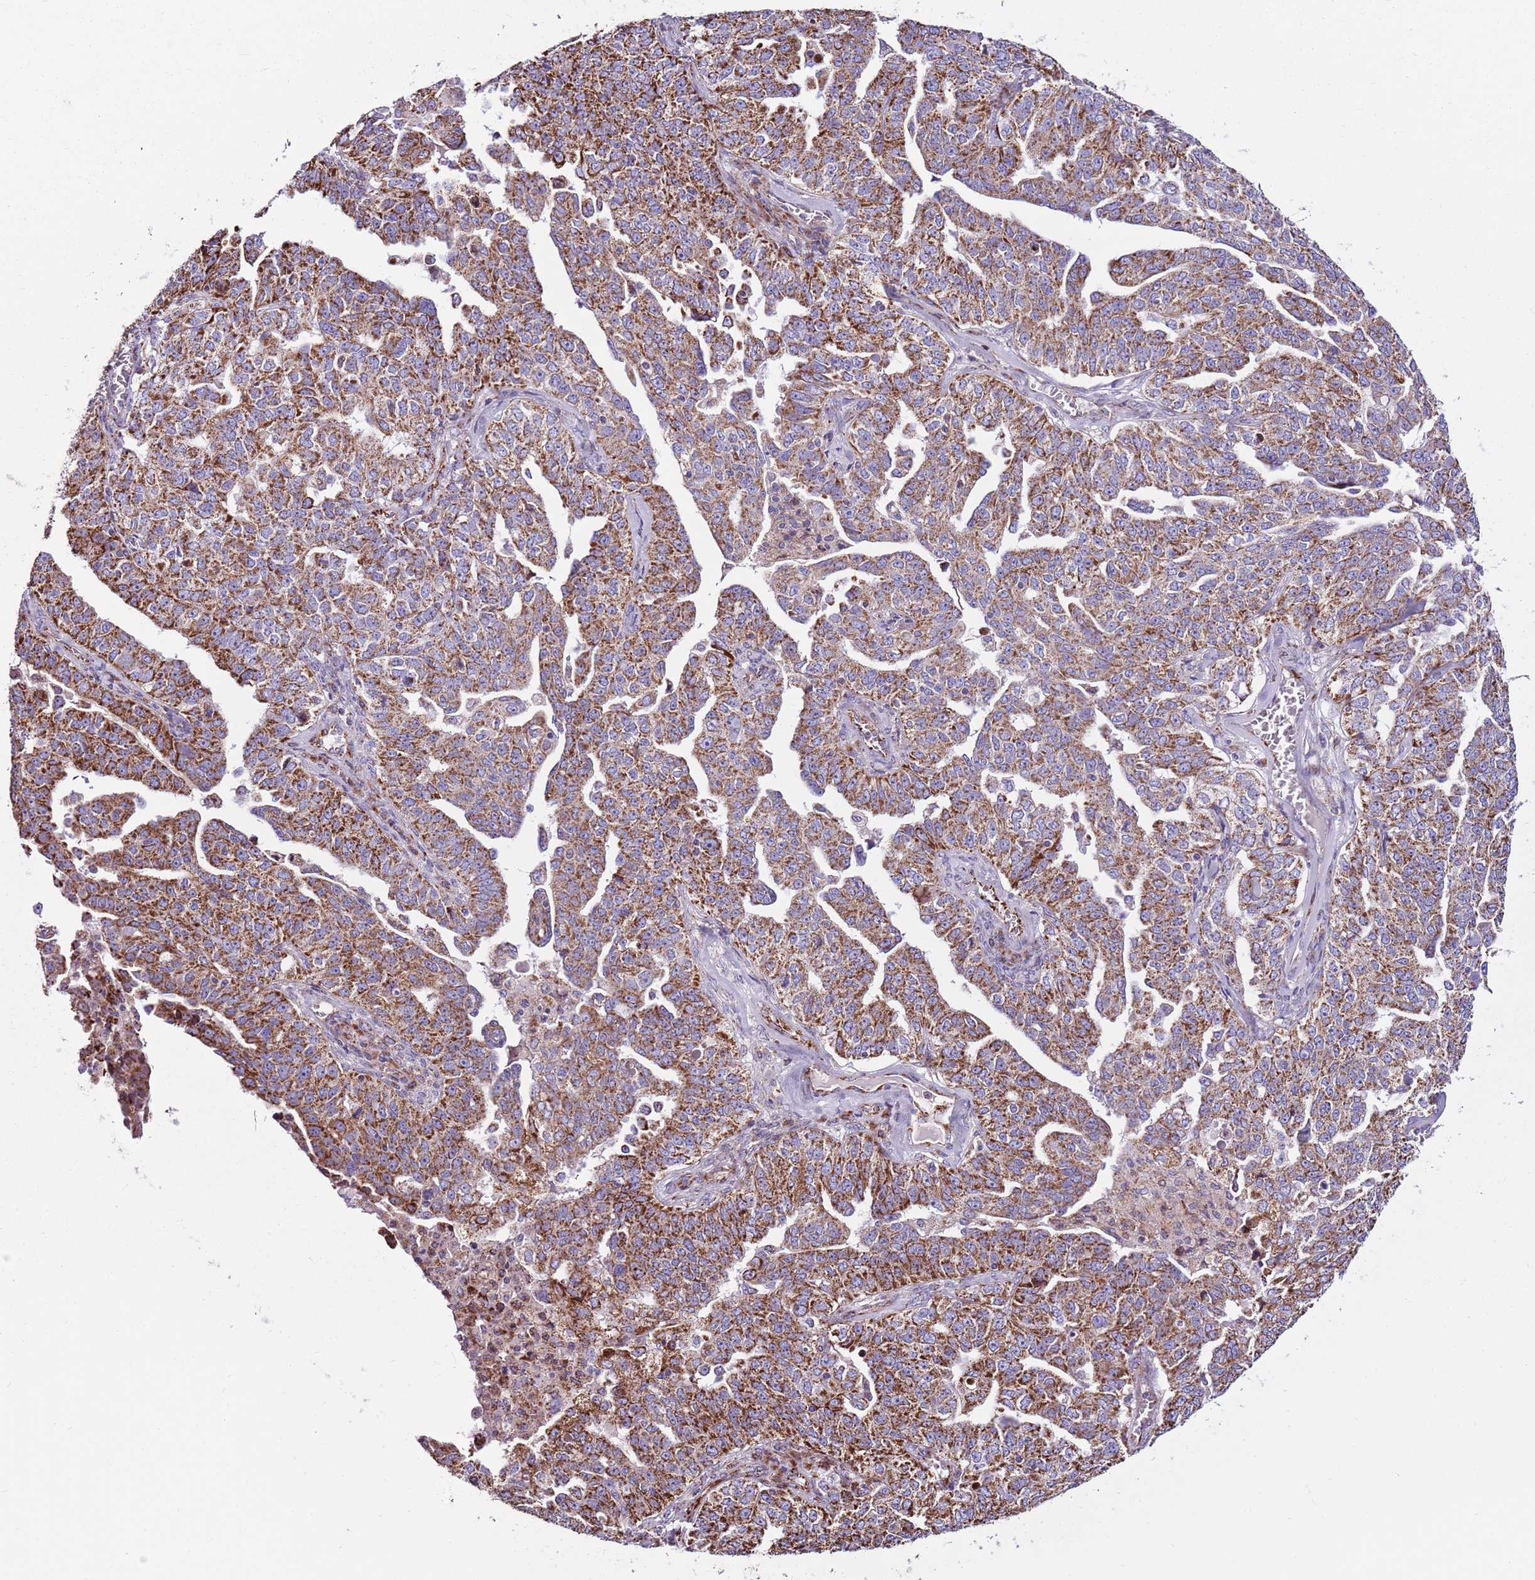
{"staining": {"intensity": "strong", "quantity": "25%-75%", "location": "cytoplasmic/membranous"}, "tissue": "ovarian cancer", "cell_type": "Tumor cells", "image_type": "cancer", "snomed": [{"axis": "morphology", "description": "Carcinoma, endometroid"}, {"axis": "topography", "description": "Ovary"}], "caption": "IHC image of neoplastic tissue: ovarian cancer (endometroid carcinoma) stained using immunohistochemistry displays high levels of strong protein expression localized specifically in the cytoplasmic/membranous of tumor cells, appearing as a cytoplasmic/membranous brown color.", "gene": "HECTD4", "patient": {"sex": "female", "age": 62}}